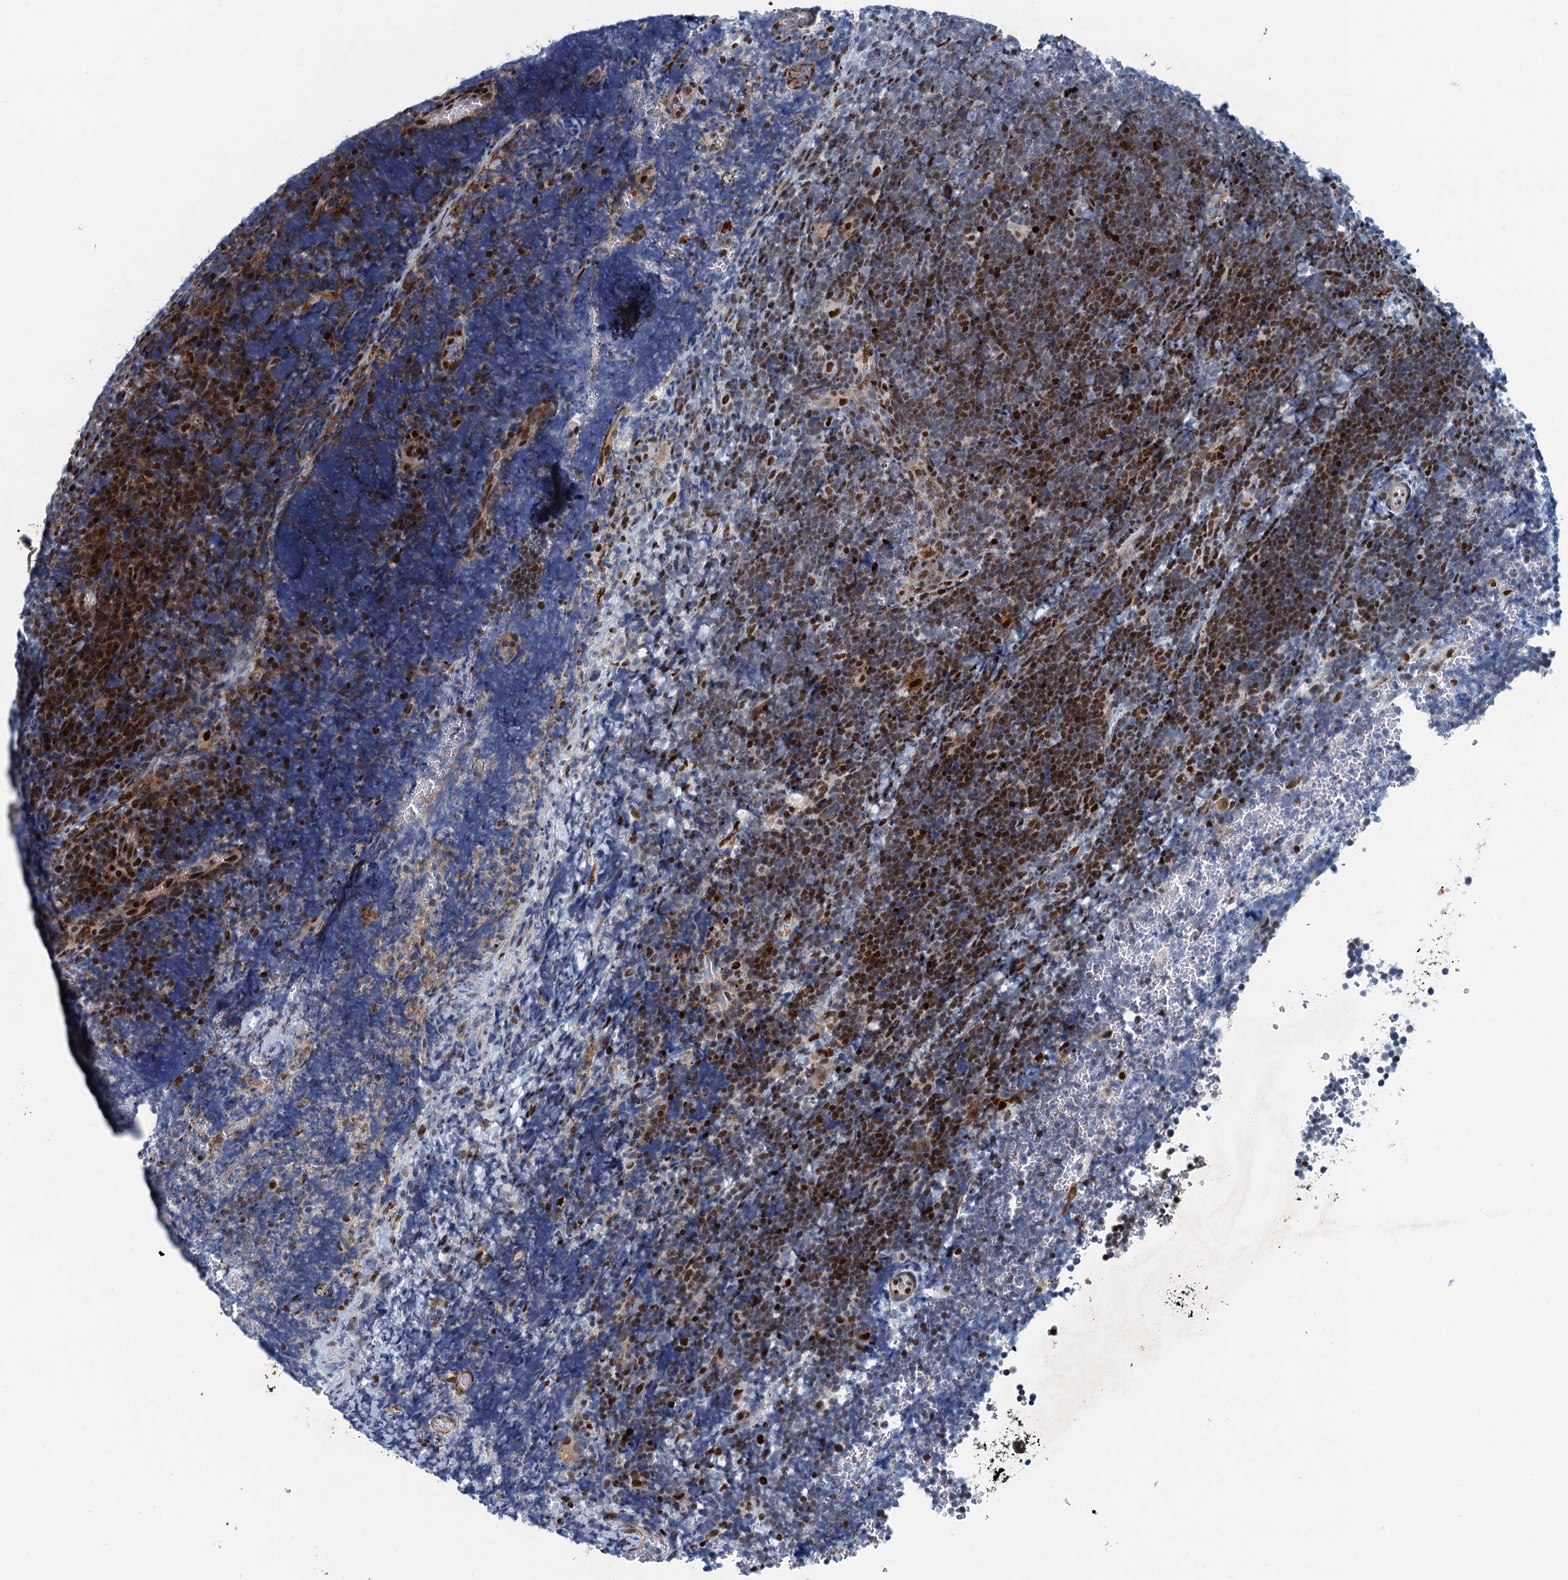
{"staining": {"intensity": "moderate", "quantity": "25%-75%", "location": "nuclear"}, "tissue": "lymphoma", "cell_type": "Tumor cells", "image_type": "cancer", "snomed": [{"axis": "morphology", "description": "Malignant lymphoma, non-Hodgkin's type, High grade"}, {"axis": "topography", "description": "Lymph node"}], "caption": "Brown immunohistochemical staining in human lymphoma demonstrates moderate nuclear staining in about 25%-75% of tumor cells.", "gene": "ANKRD13D", "patient": {"sex": "male", "age": 13}}